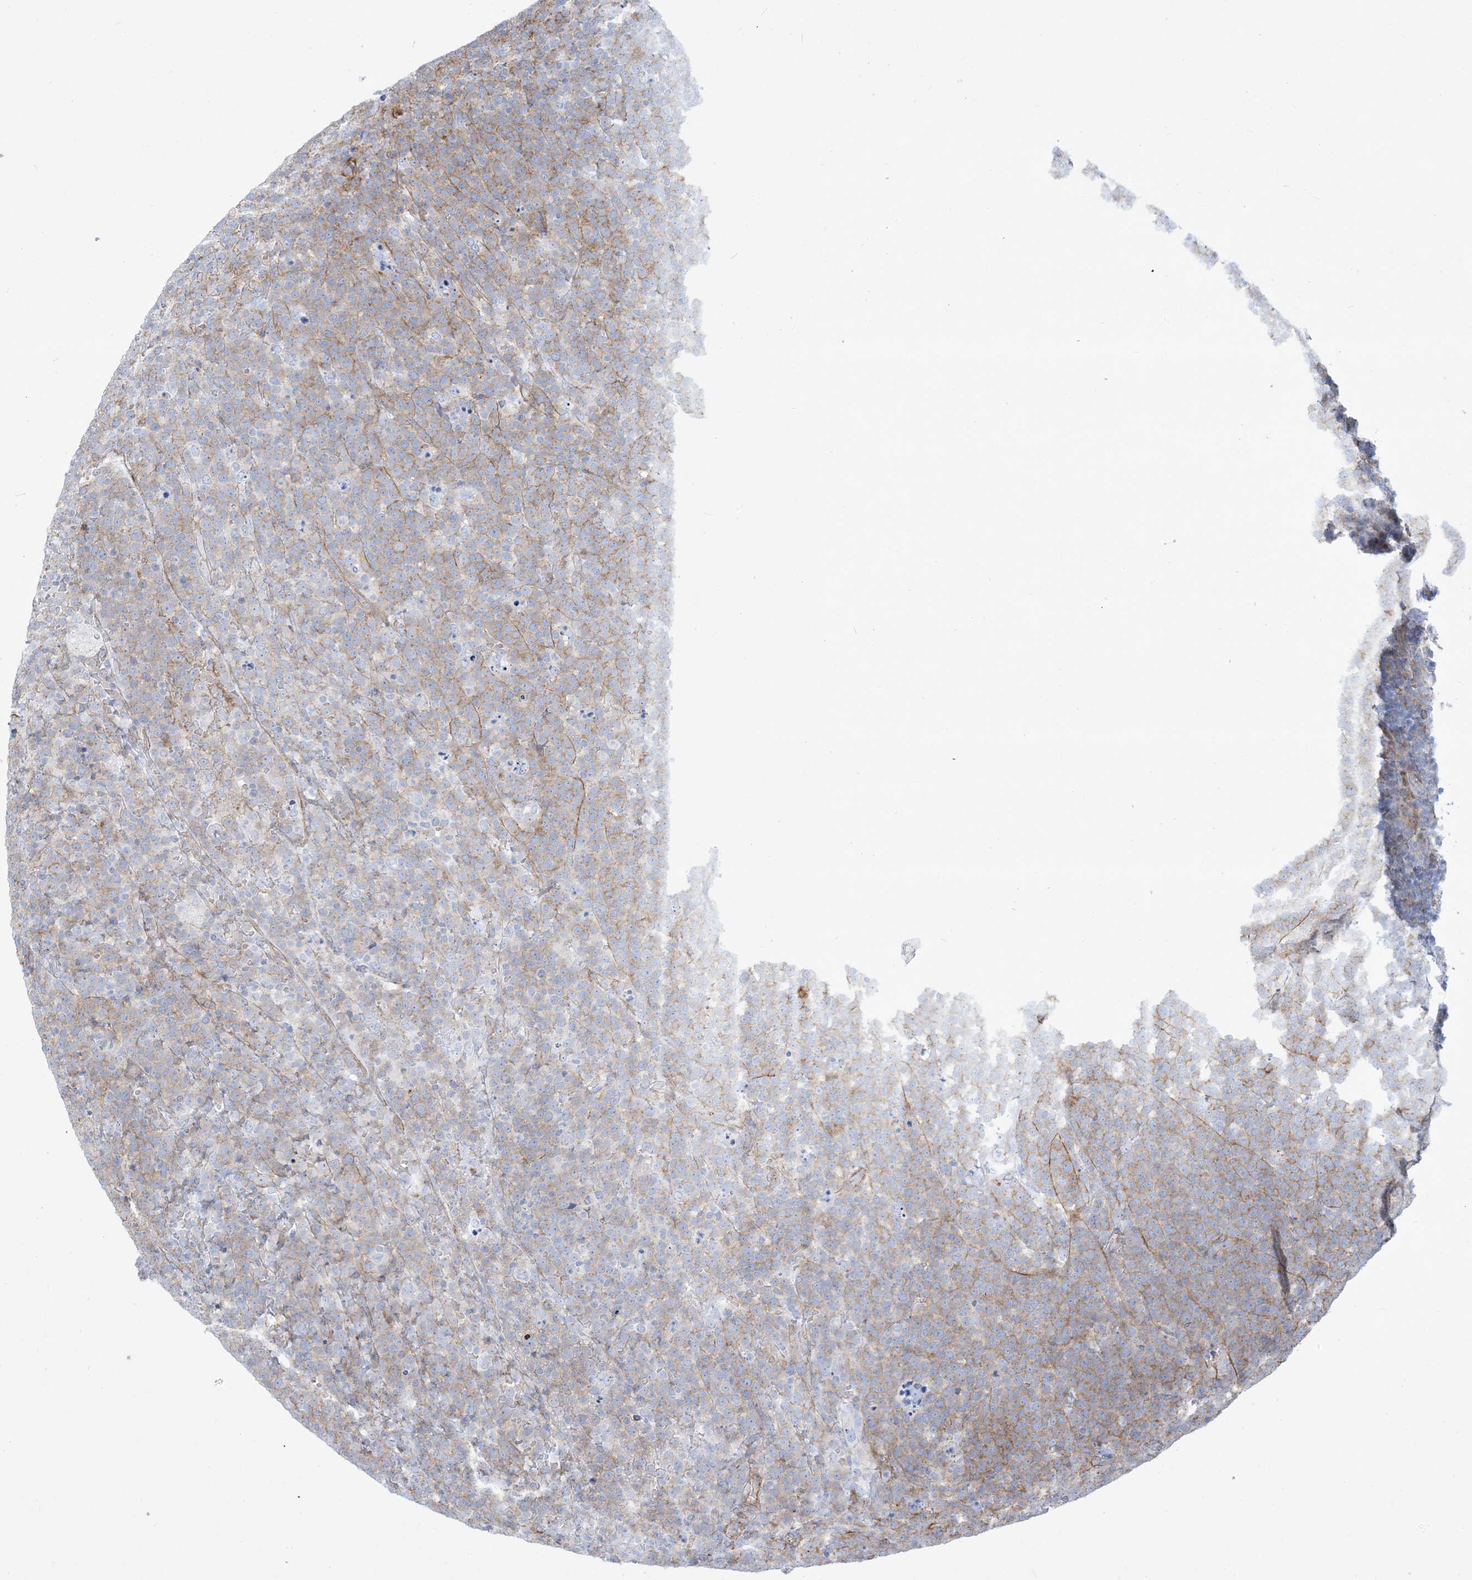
{"staining": {"intensity": "weak", "quantity": "25%-75%", "location": "cytoplasmic/membranous"}, "tissue": "lymphoma", "cell_type": "Tumor cells", "image_type": "cancer", "snomed": [{"axis": "morphology", "description": "Malignant lymphoma, non-Hodgkin's type, High grade"}, {"axis": "topography", "description": "Lymph node"}], "caption": "Human malignant lymphoma, non-Hodgkin's type (high-grade) stained with a brown dye exhibits weak cytoplasmic/membranous positive staining in about 25%-75% of tumor cells.", "gene": "B3GNT7", "patient": {"sex": "male", "age": 61}}